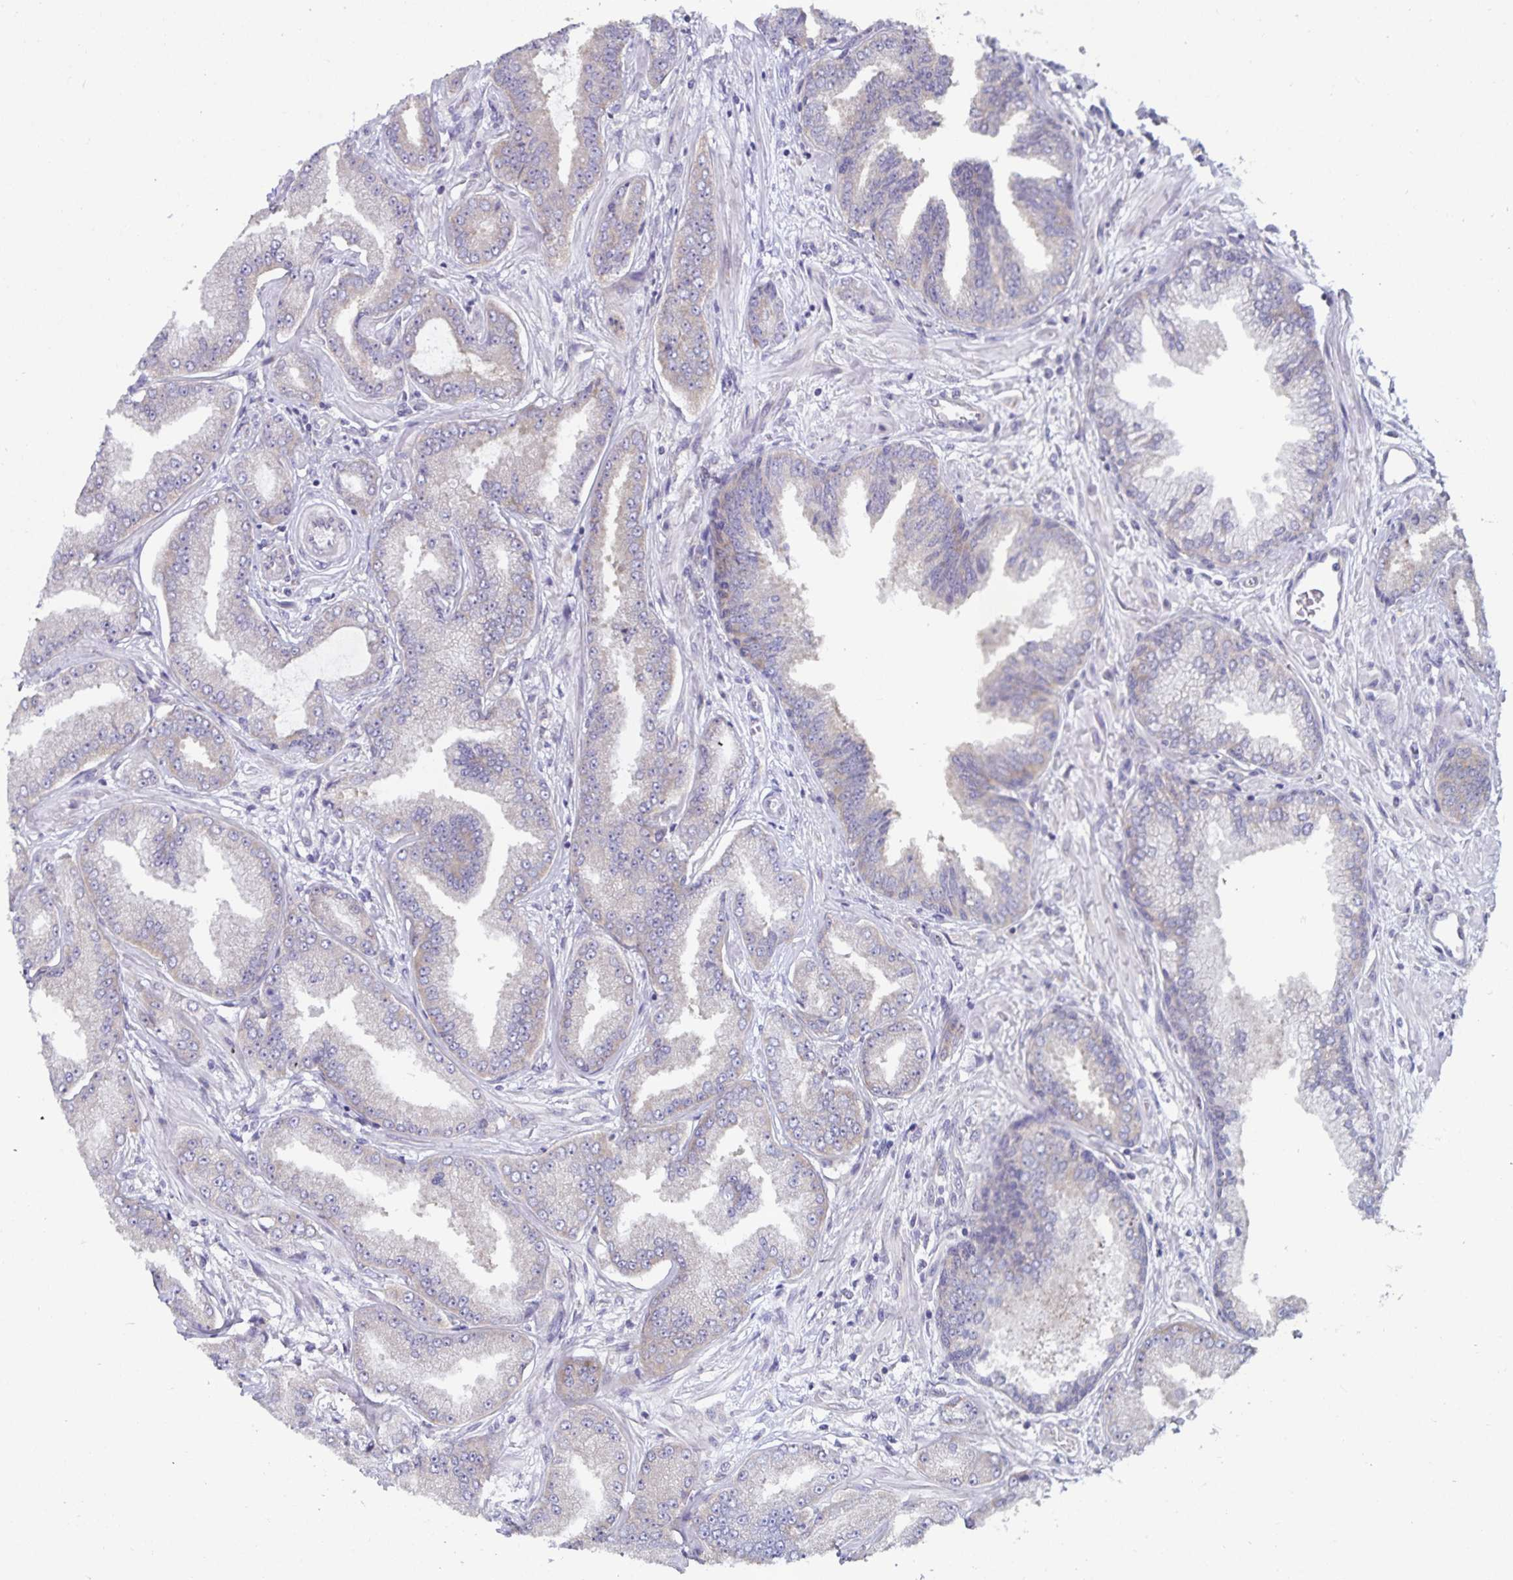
{"staining": {"intensity": "negative", "quantity": "none", "location": "none"}, "tissue": "prostate cancer", "cell_type": "Tumor cells", "image_type": "cancer", "snomed": [{"axis": "morphology", "description": "Adenocarcinoma, Low grade"}, {"axis": "topography", "description": "Prostate"}], "caption": "High power microscopy micrograph of an IHC micrograph of prostate cancer, revealing no significant positivity in tumor cells.", "gene": "FAM120A", "patient": {"sex": "male", "age": 55}}